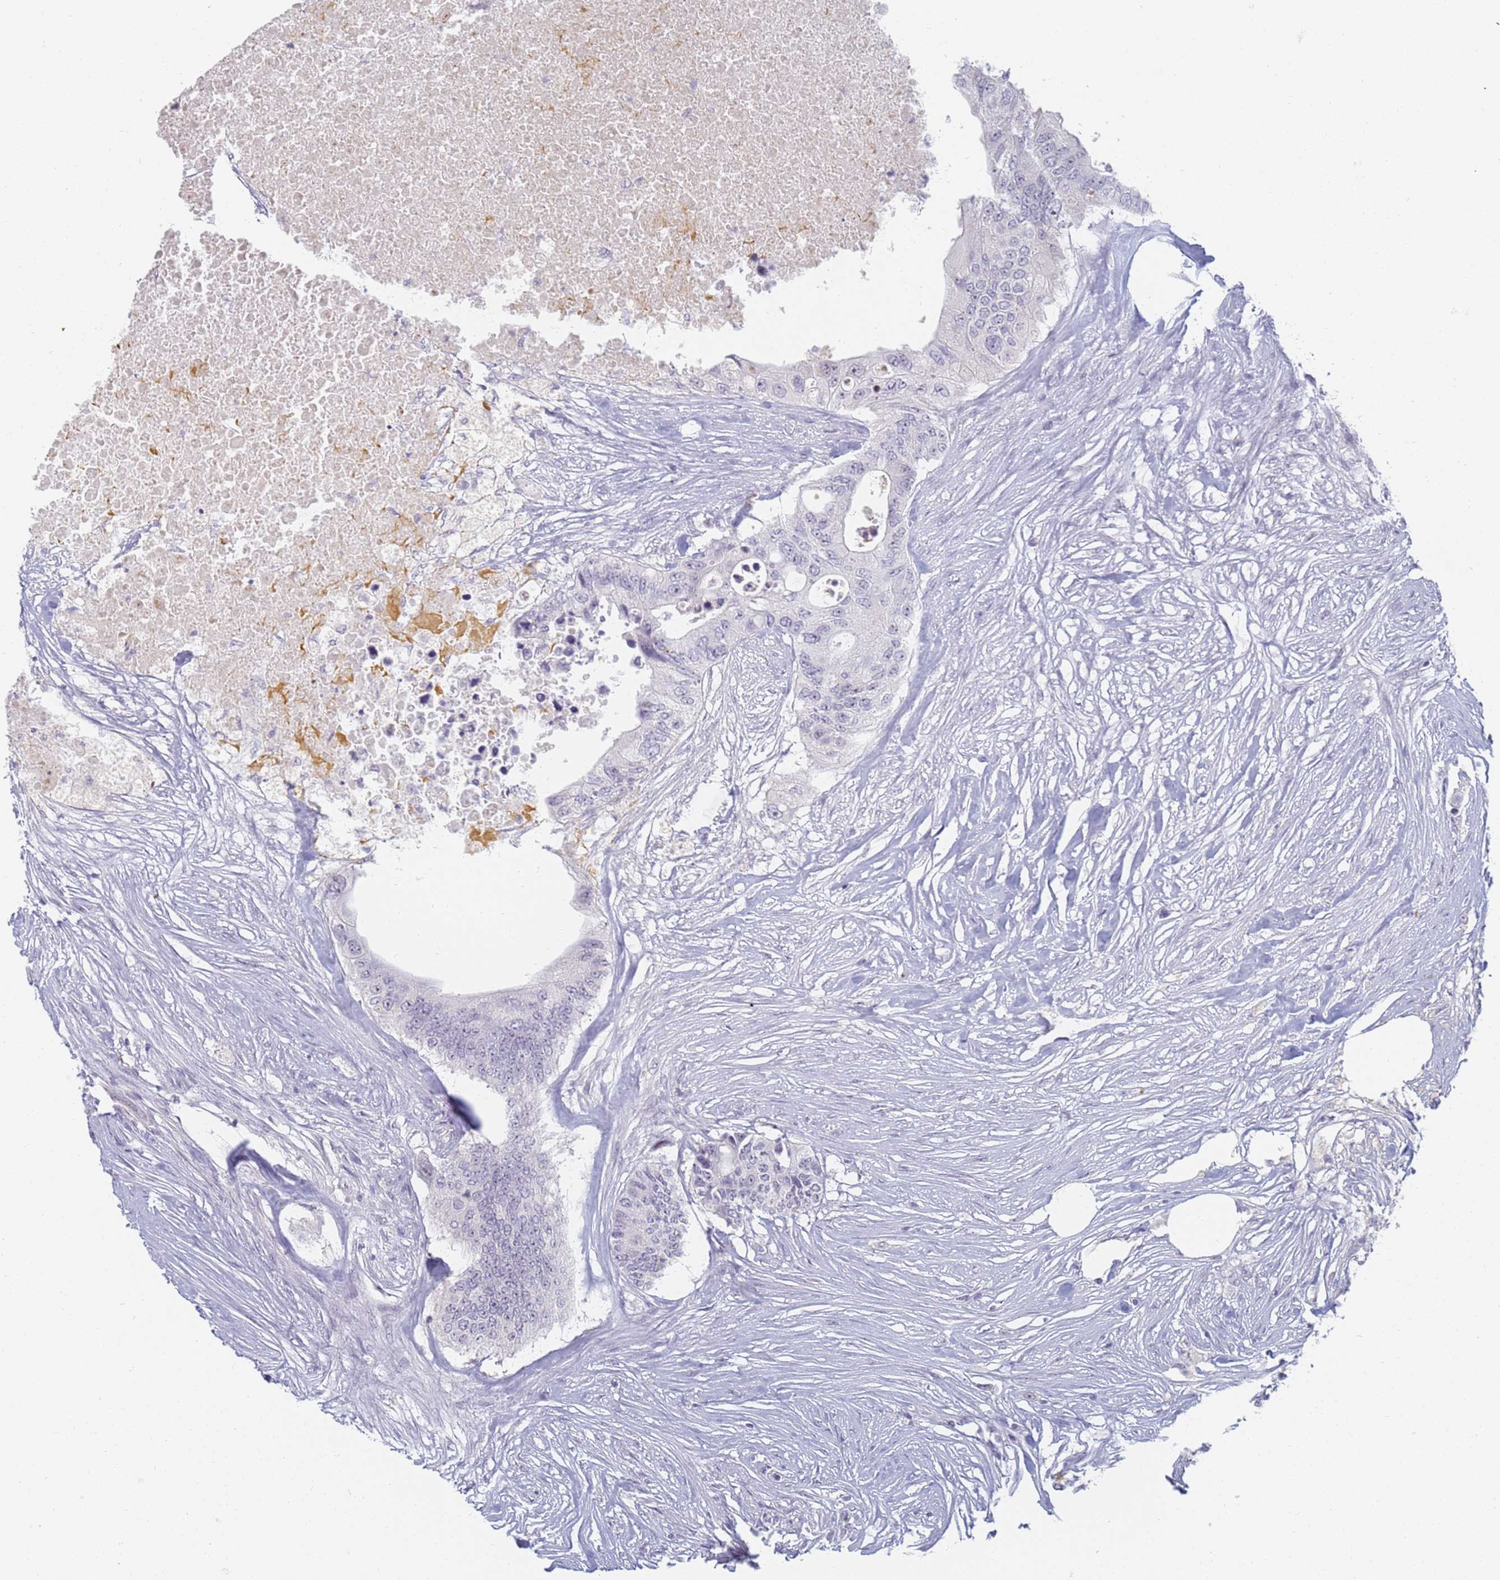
{"staining": {"intensity": "negative", "quantity": "none", "location": "none"}, "tissue": "colorectal cancer", "cell_type": "Tumor cells", "image_type": "cancer", "snomed": [{"axis": "morphology", "description": "Adenocarcinoma, NOS"}, {"axis": "topography", "description": "Colon"}], "caption": "Immunohistochemistry (IHC) histopathology image of adenocarcinoma (colorectal) stained for a protein (brown), which reveals no positivity in tumor cells. (Stains: DAB IHC with hematoxylin counter stain, Microscopy: brightfield microscopy at high magnification).", "gene": "SLC38A9", "patient": {"sex": "male", "age": 71}}